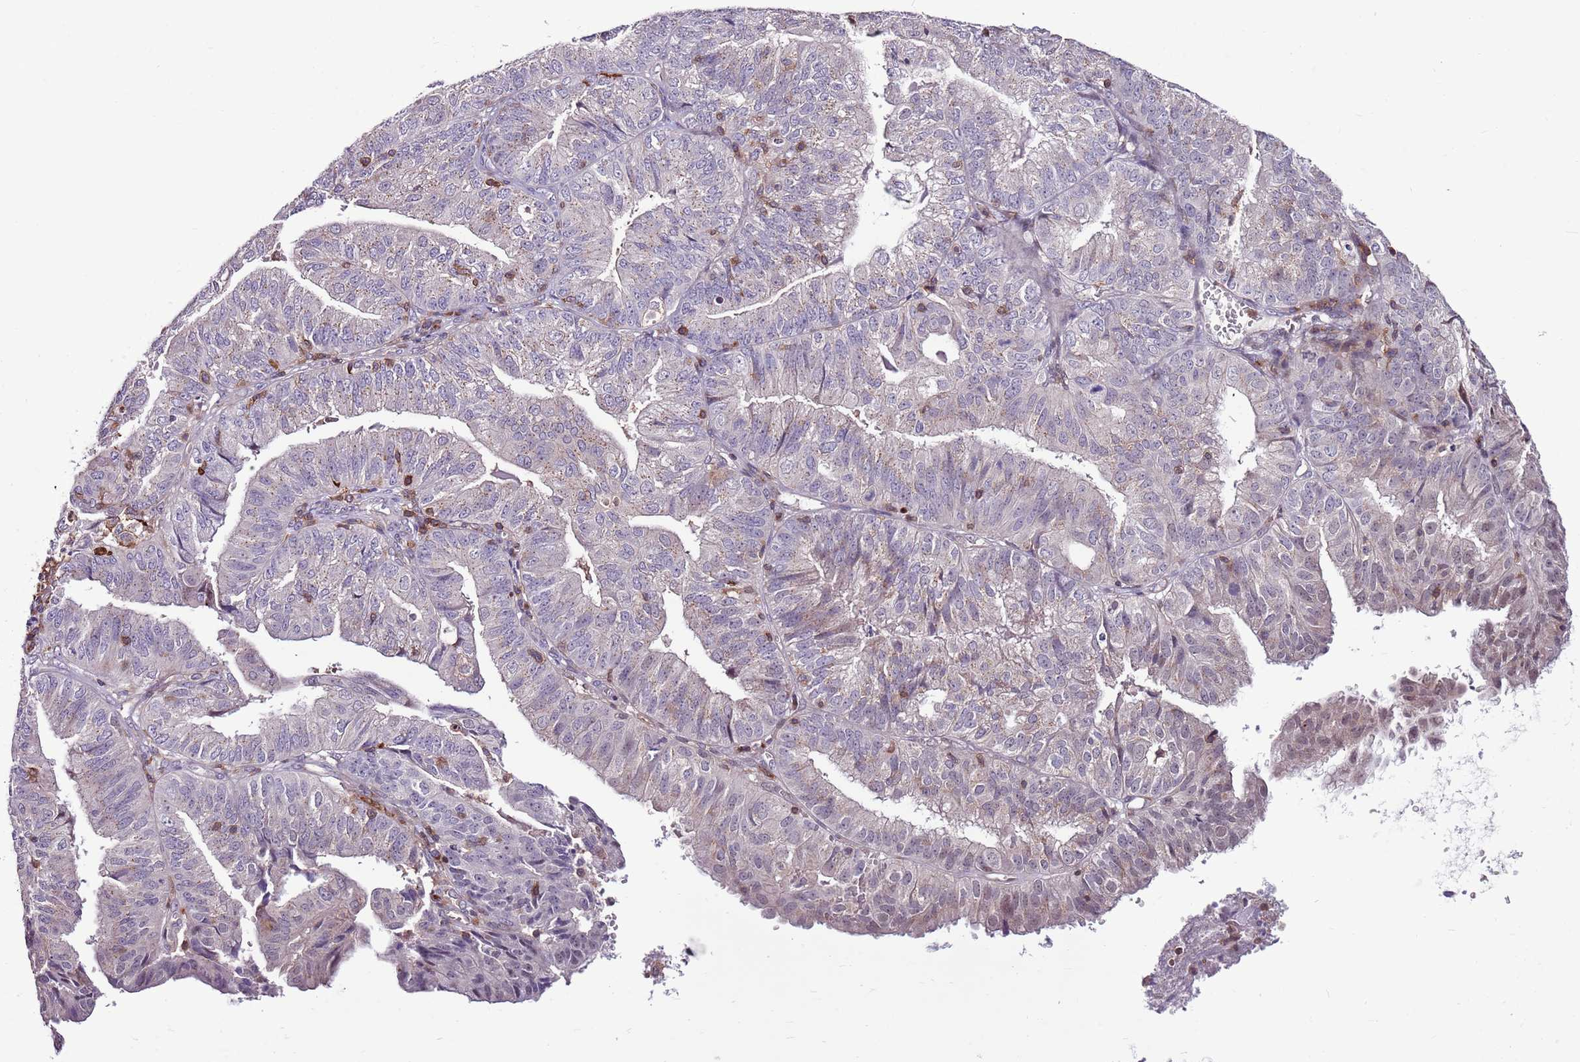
{"staining": {"intensity": "weak", "quantity": "<25%", "location": "cytoplasmic/membranous"}, "tissue": "endometrial cancer", "cell_type": "Tumor cells", "image_type": "cancer", "snomed": [{"axis": "morphology", "description": "Adenocarcinoma, NOS"}, {"axis": "topography", "description": "Endometrium"}], "caption": "Tumor cells show no significant protein positivity in endometrial cancer.", "gene": "ZSWIM1", "patient": {"sex": "female", "age": 56}}